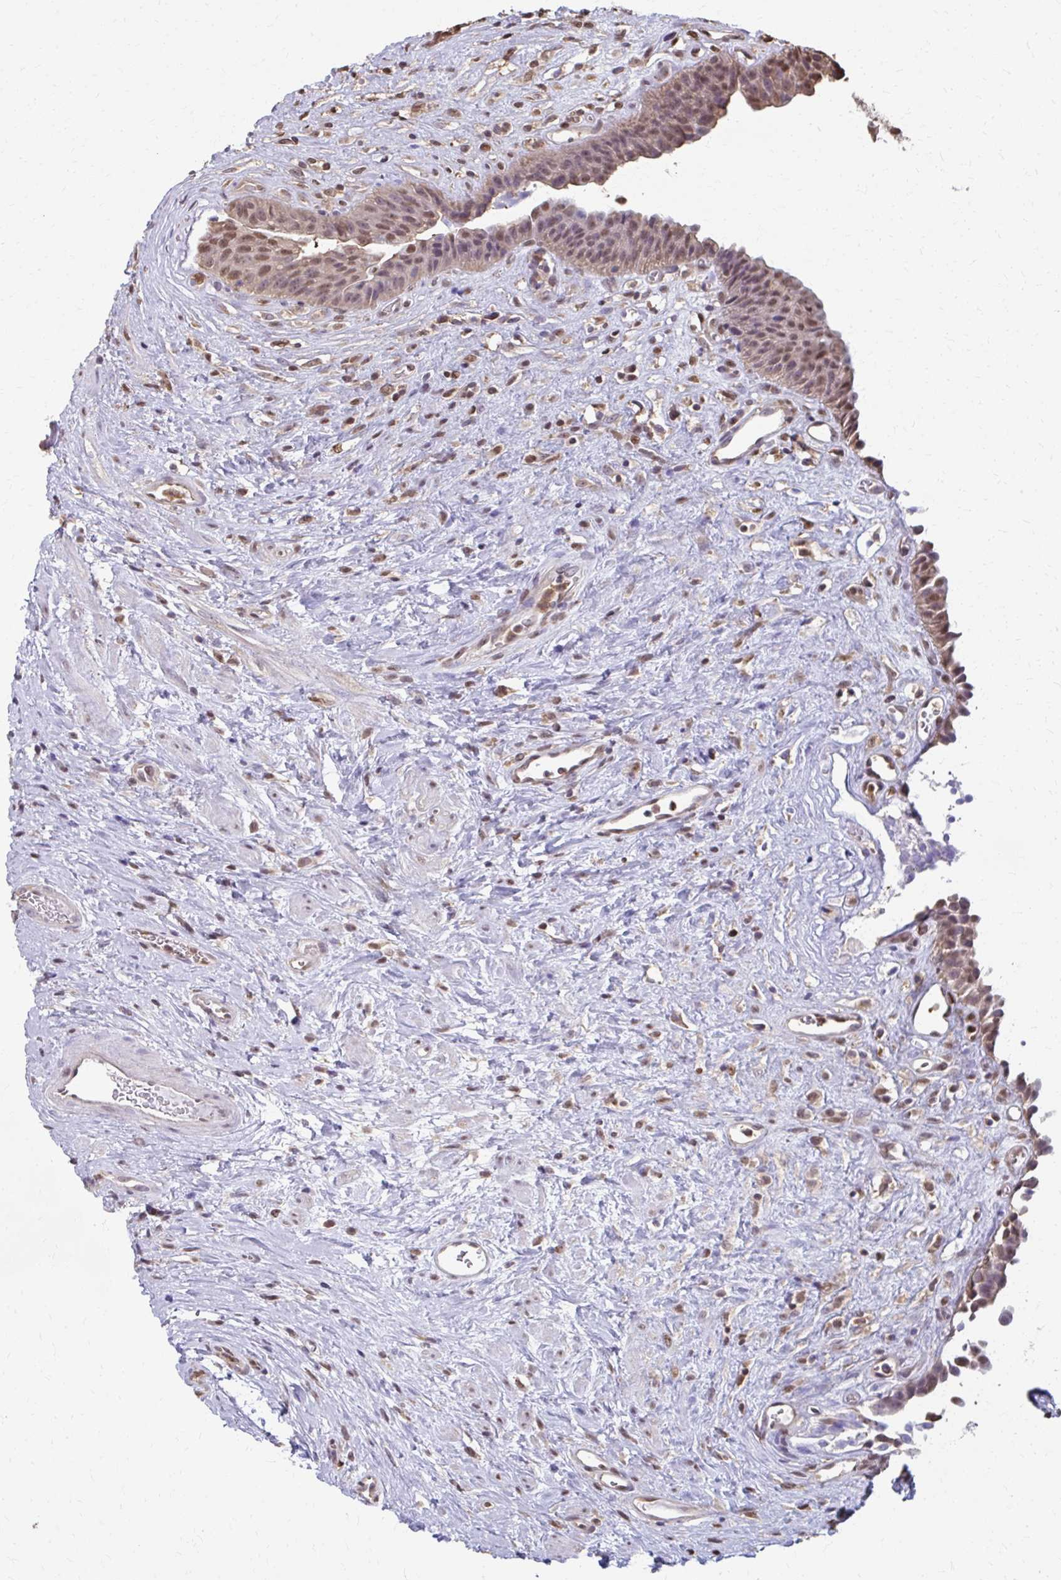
{"staining": {"intensity": "moderate", "quantity": "25%-75%", "location": "nuclear"}, "tissue": "urinary bladder", "cell_type": "Urothelial cells", "image_type": "normal", "snomed": [{"axis": "morphology", "description": "Normal tissue, NOS"}, {"axis": "topography", "description": "Urinary bladder"}], "caption": "Unremarkable urinary bladder was stained to show a protein in brown. There is medium levels of moderate nuclear expression in about 25%-75% of urothelial cells.", "gene": "ING4", "patient": {"sex": "female", "age": 56}}